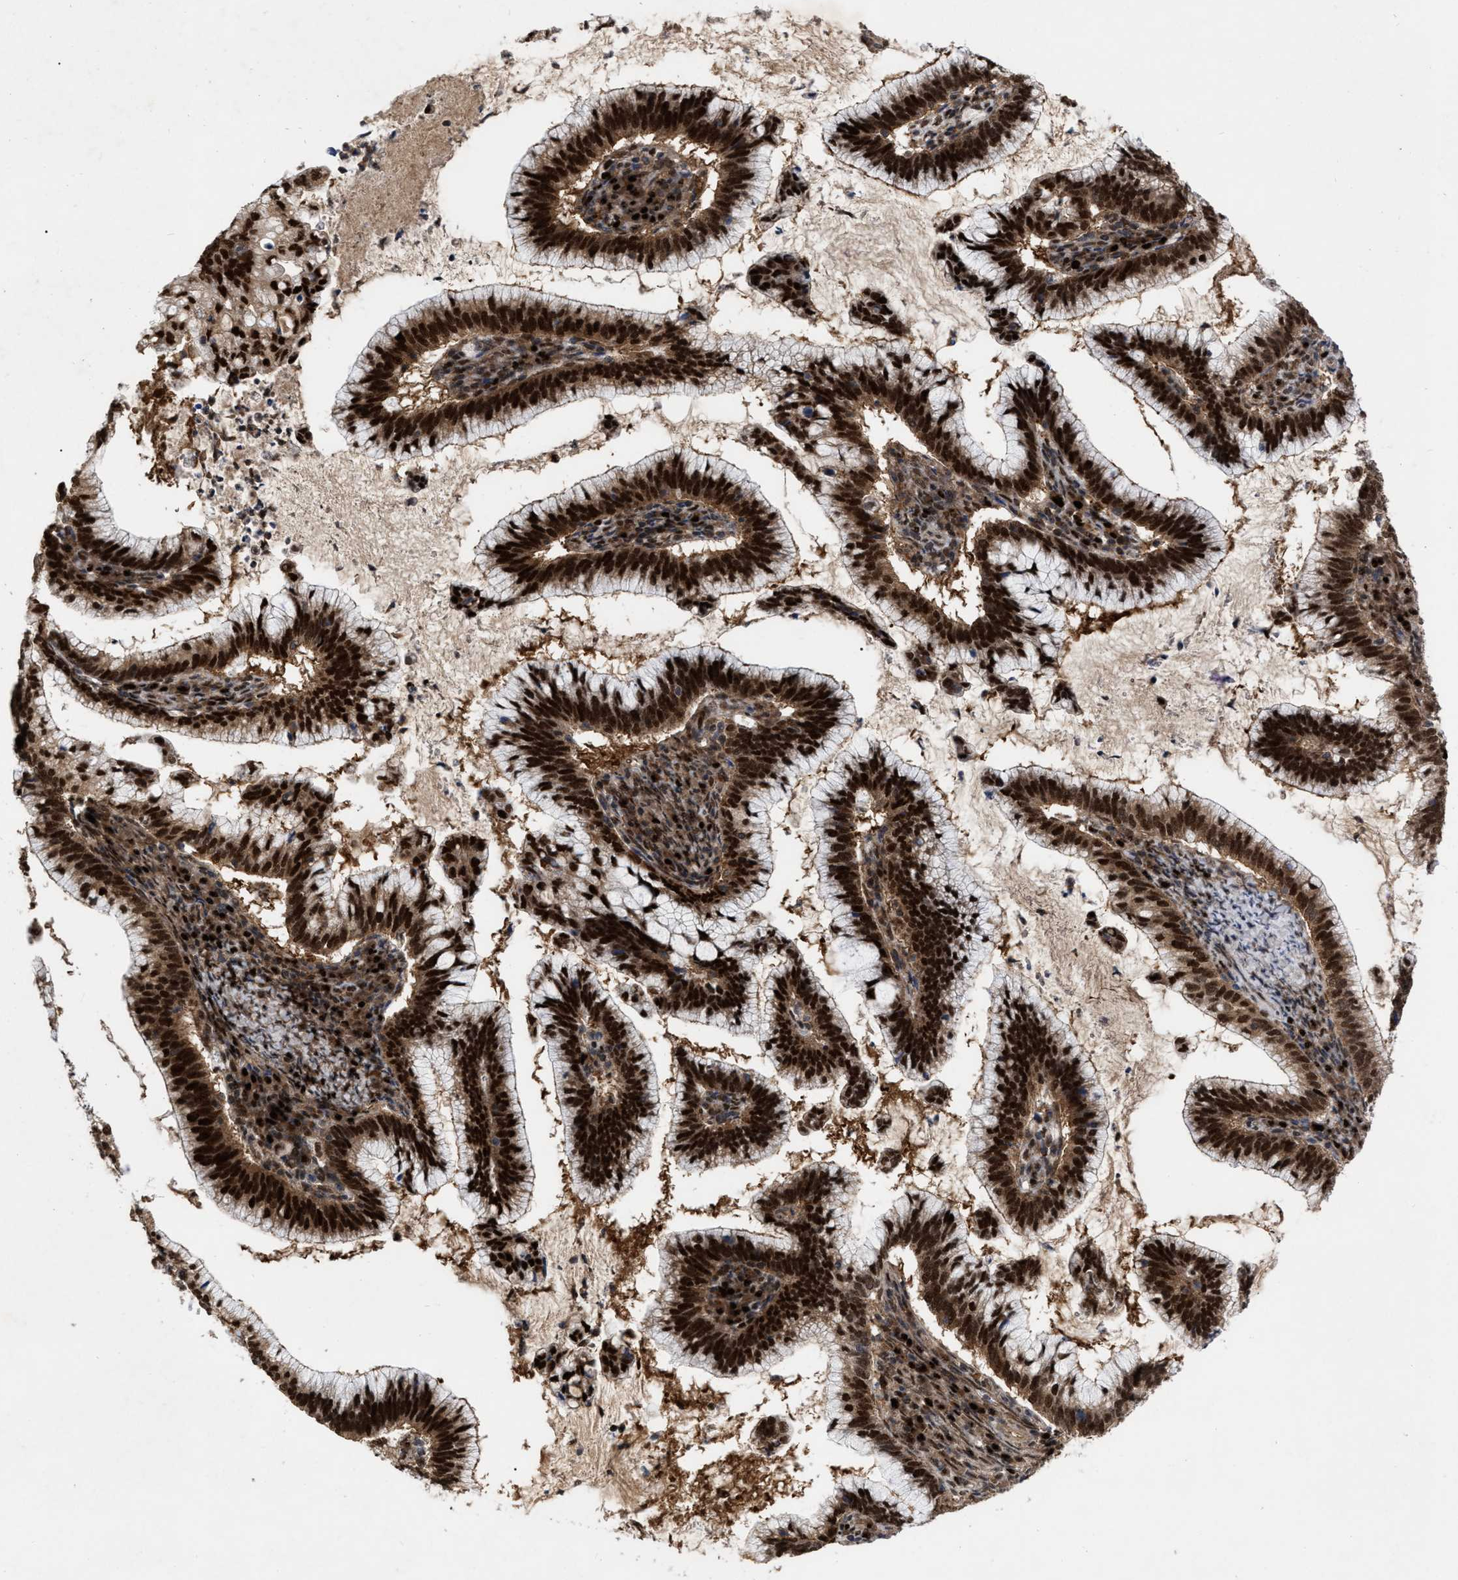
{"staining": {"intensity": "strong", "quantity": ">75%", "location": "cytoplasmic/membranous,nuclear"}, "tissue": "cervical cancer", "cell_type": "Tumor cells", "image_type": "cancer", "snomed": [{"axis": "morphology", "description": "Adenocarcinoma, NOS"}, {"axis": "topography", "description": "Cervix"}], "caption": "Cervical adenocarcinoma tissue exhibits strong cytoplasmic/membranous and nuclear staining in approximately >75% of tumor cells, visualized by immunohistochemistry.", "gene": "MDM4", "patient": {"sex": "female", "age": 36}}